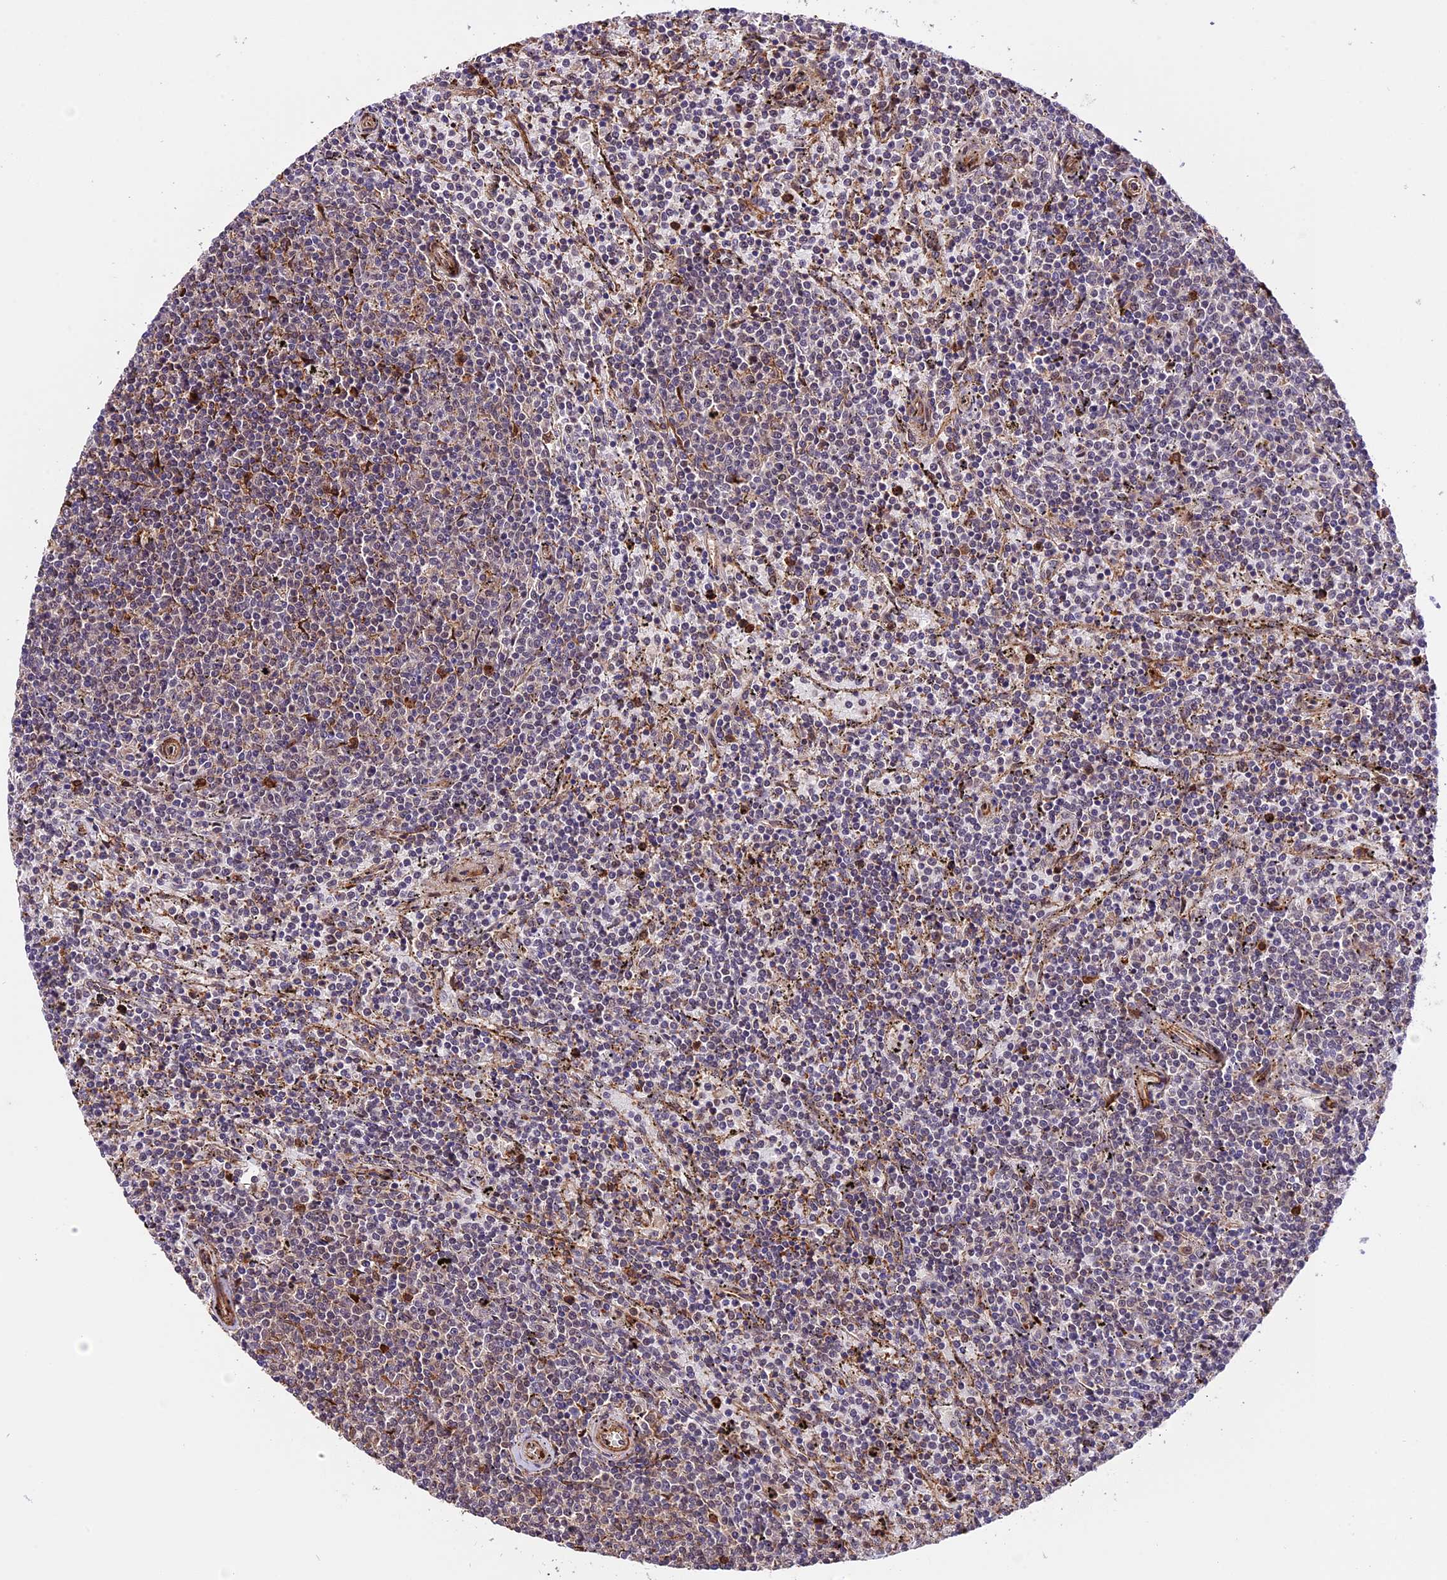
{"staining": {"intensity": "negative", "quantity": "none", "location": "none"}, "tissue": "lymphoma", "cell_type": "Tumor cells", "image_type": "cancer", "snomed": [{"axis": "morphology", "description": "Malignant lymphoma, non-Hodgkin's type, Low grade"}, {"axis": "topography", "description": "Spleen"}], "caption": "High magnification brightfield microscopy of malignant lymphoma, non-Hodgkin's type (low-grade) stained with DAB (brown) and counterstained with hematoxylin (blue): tumor cells show no significant positivity.", "gene": "HERPUD1", "patient": {"sex": "female", "age": 50}}